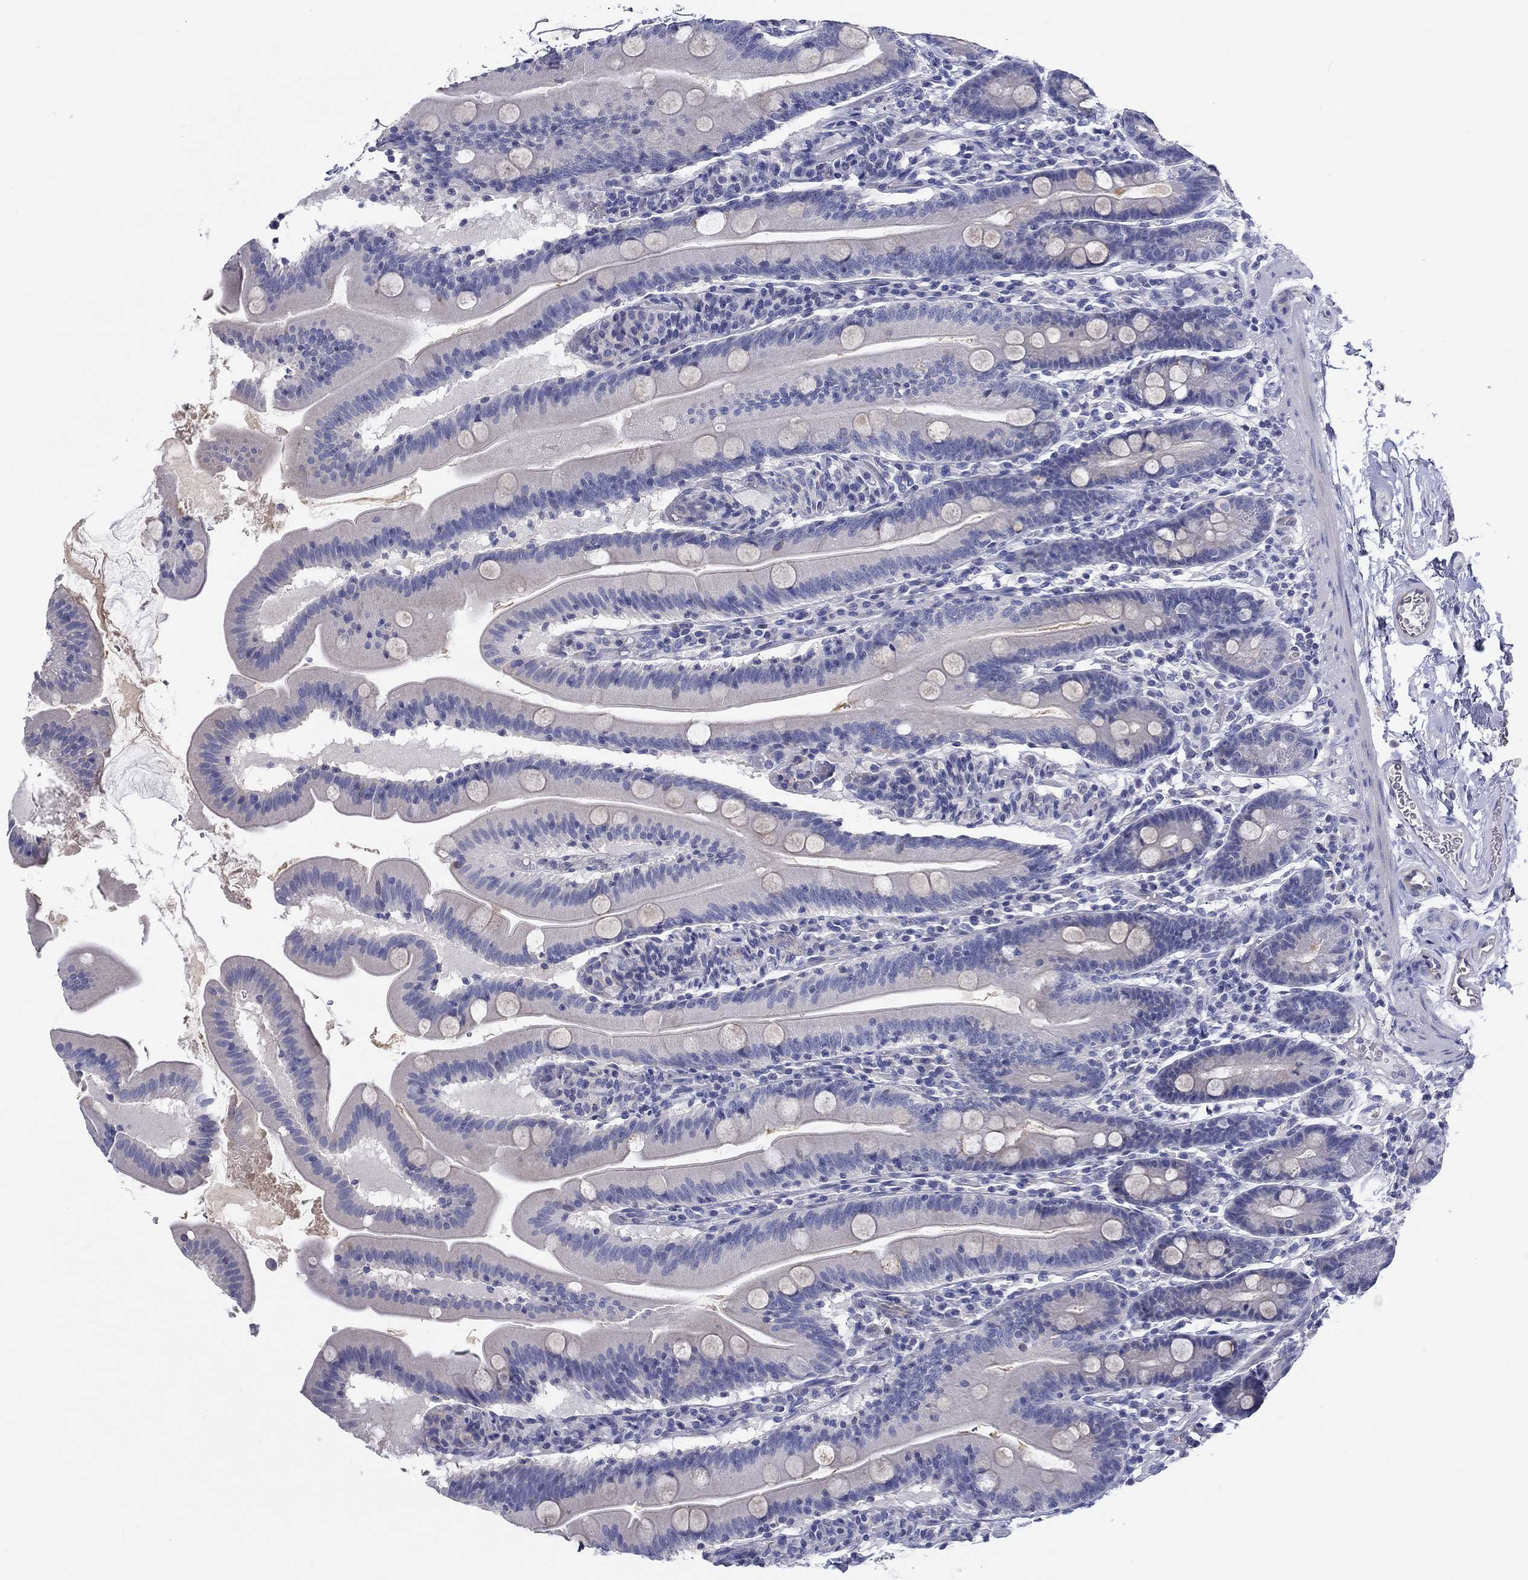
{"staining": {"intensity": "negative", "quantity": "none", "location": "none"}, "tissue": "small intestine", "cell_type": "Glandular cells", "image_type": "normal", "snomed": [{"axis": "morphology", "description": "Normal tissue, NOS"}, {"axis": "topography", "description": "Small intestine"}], "caption": "High magnification brightfield microscopy of unremarkable small intestine stained with DAB (brown) and counterstained with hematoxylin (blue): glandular cells show no significant expression. (Immunohistochemistry, brightfield microscopy, high magnification).", "gene": "ERMP1", "patient": {"sex": "male", "age": 37}}